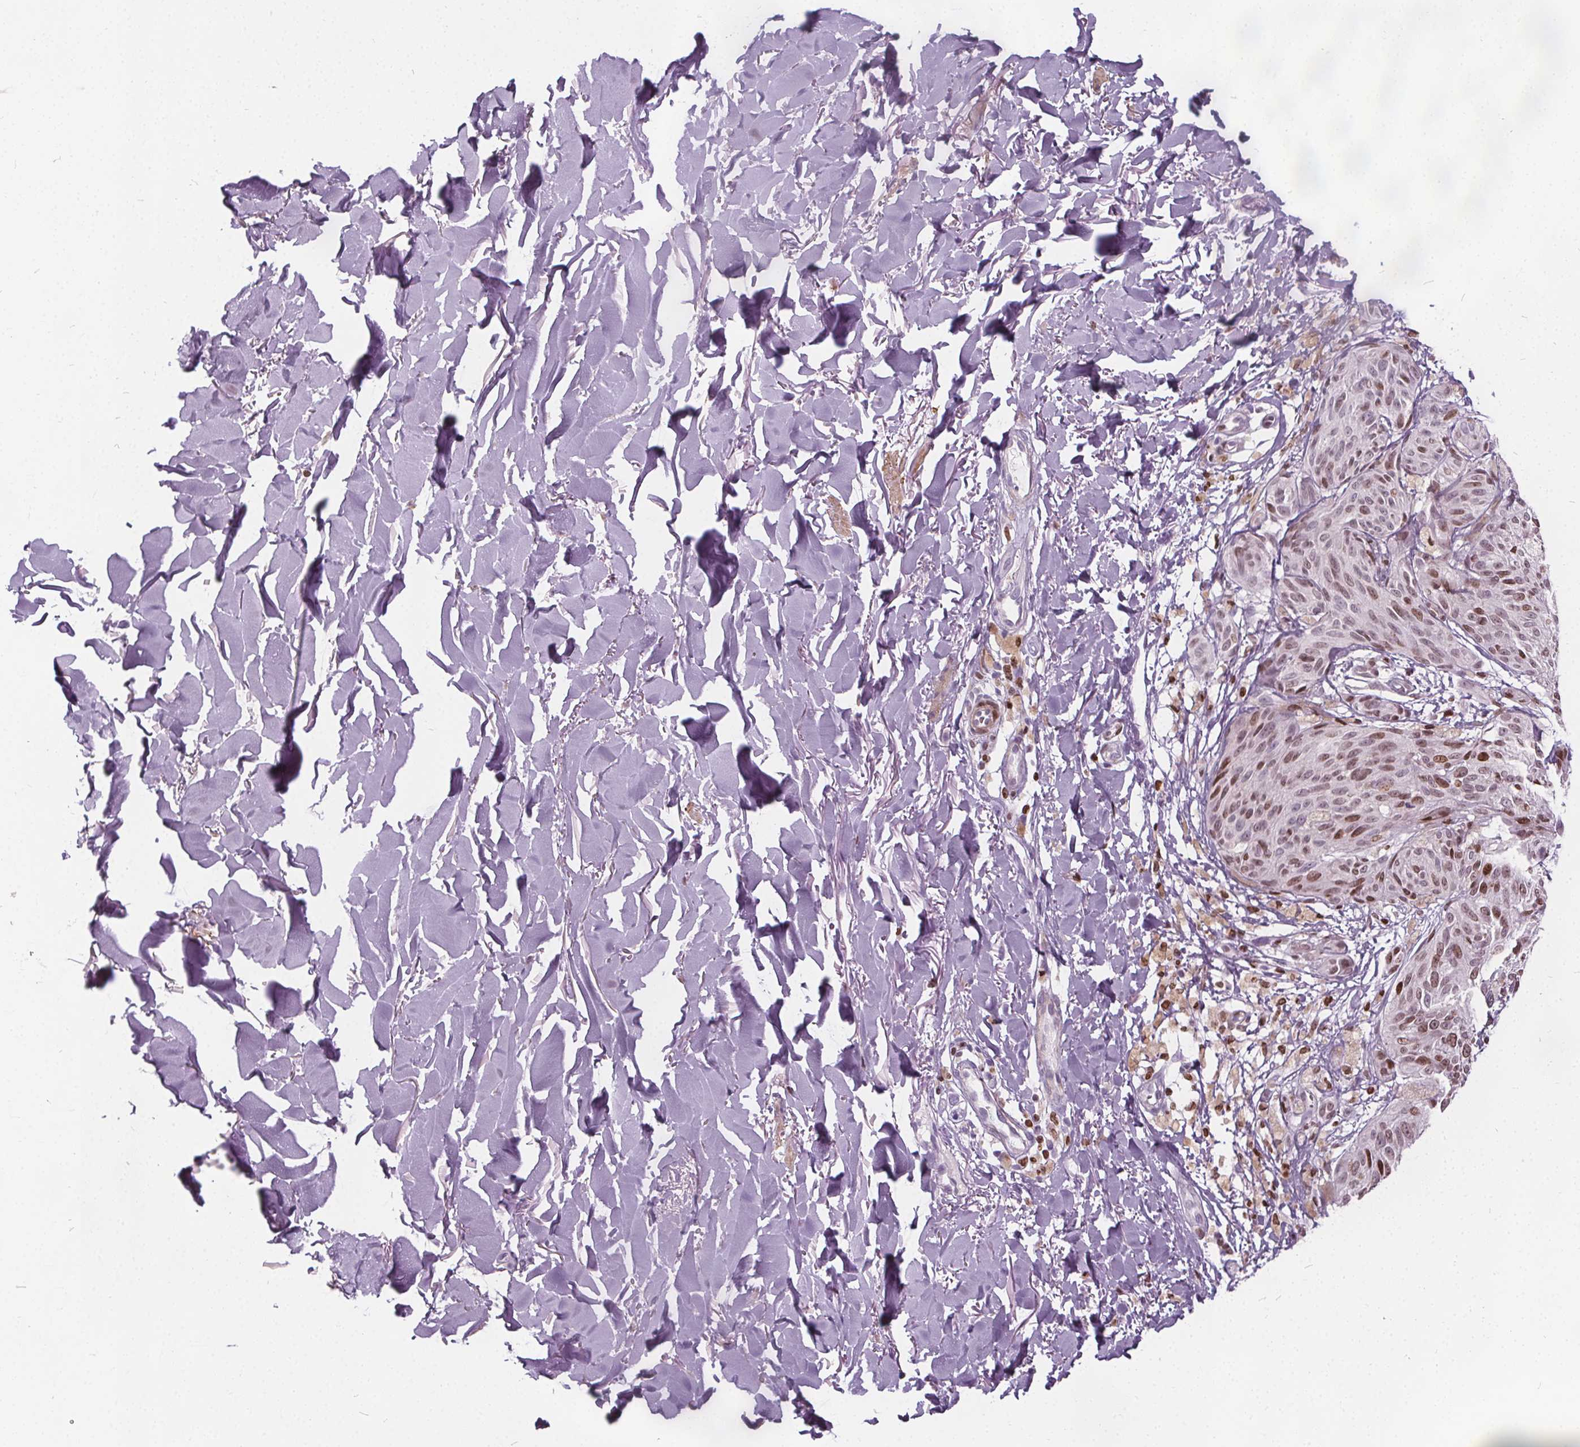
{"staining": {"intensity": "weak", "quantity": ">75%", "location": "nuclear"}, "tissue": "melanoma", "cell_type": "Tumor cells", "image_type": "cancer", "snomed": [{"axis": "morphology", "description": "Malignant melanoma, NOS"}, {"axis": "topography", "description": "Skin"}], "caption": "Protein staining reveals weak nuclear staining in about >75% of tumor cells in malignant melanoma.", "gene": "ISLR2", "patient": {"sex": "female", "age": 87}}